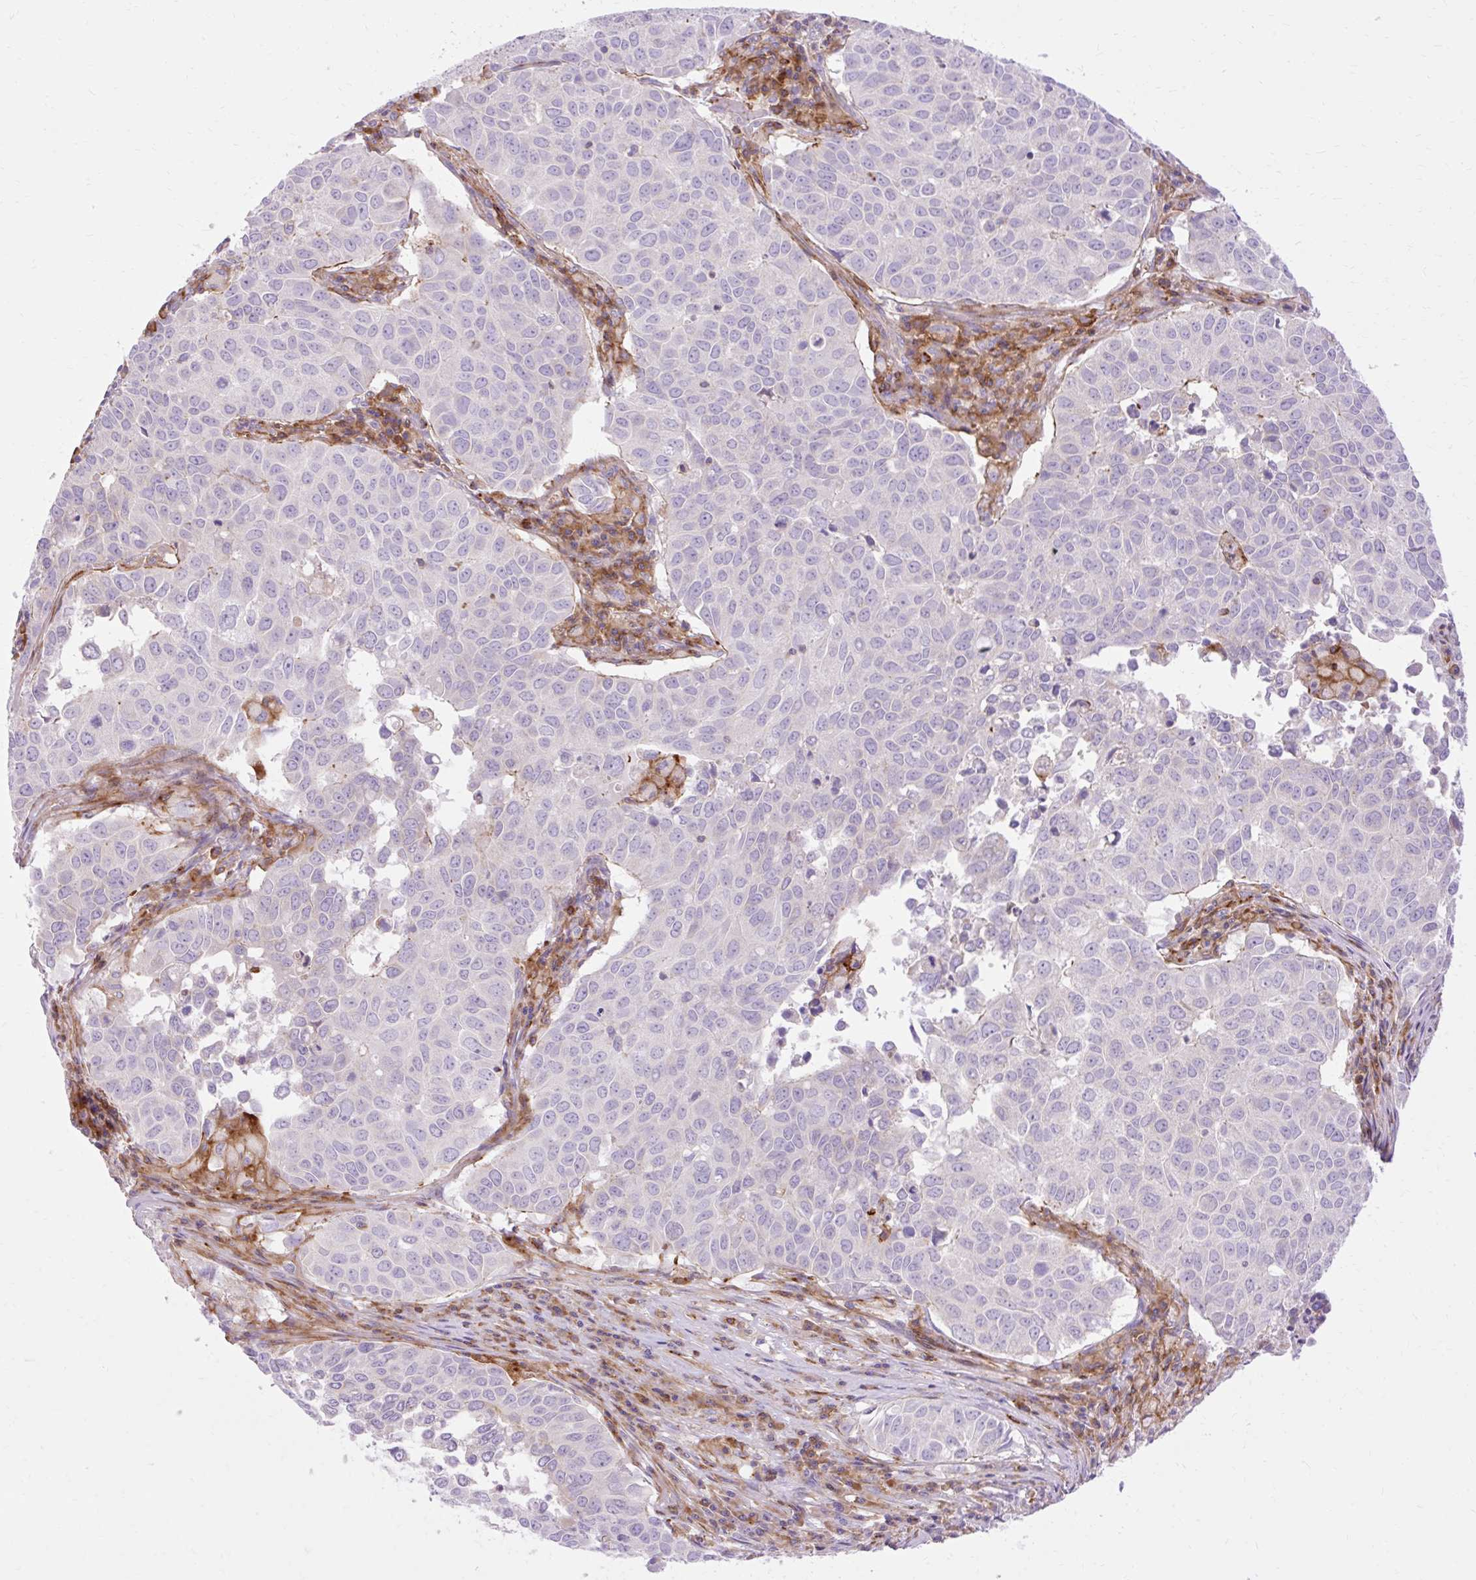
{"staining": {"intensity": "negative", "quantity": "none", "location": "none"}, "tissue": "lung cancer", "cell_type": "Tumor cells", "image_type": "cancer", "snomed": [{"axis": "morphology", "description": "Adenocarcinoma, NOS"}, {"axis": "topography", "description": "Lung"}], "caption": "Histopathology image shows no significant protein expression in tumor cells of lung cancer.", "gene": "CORO7-PAM16", "patient": {"sex": "female", "age": 50}}